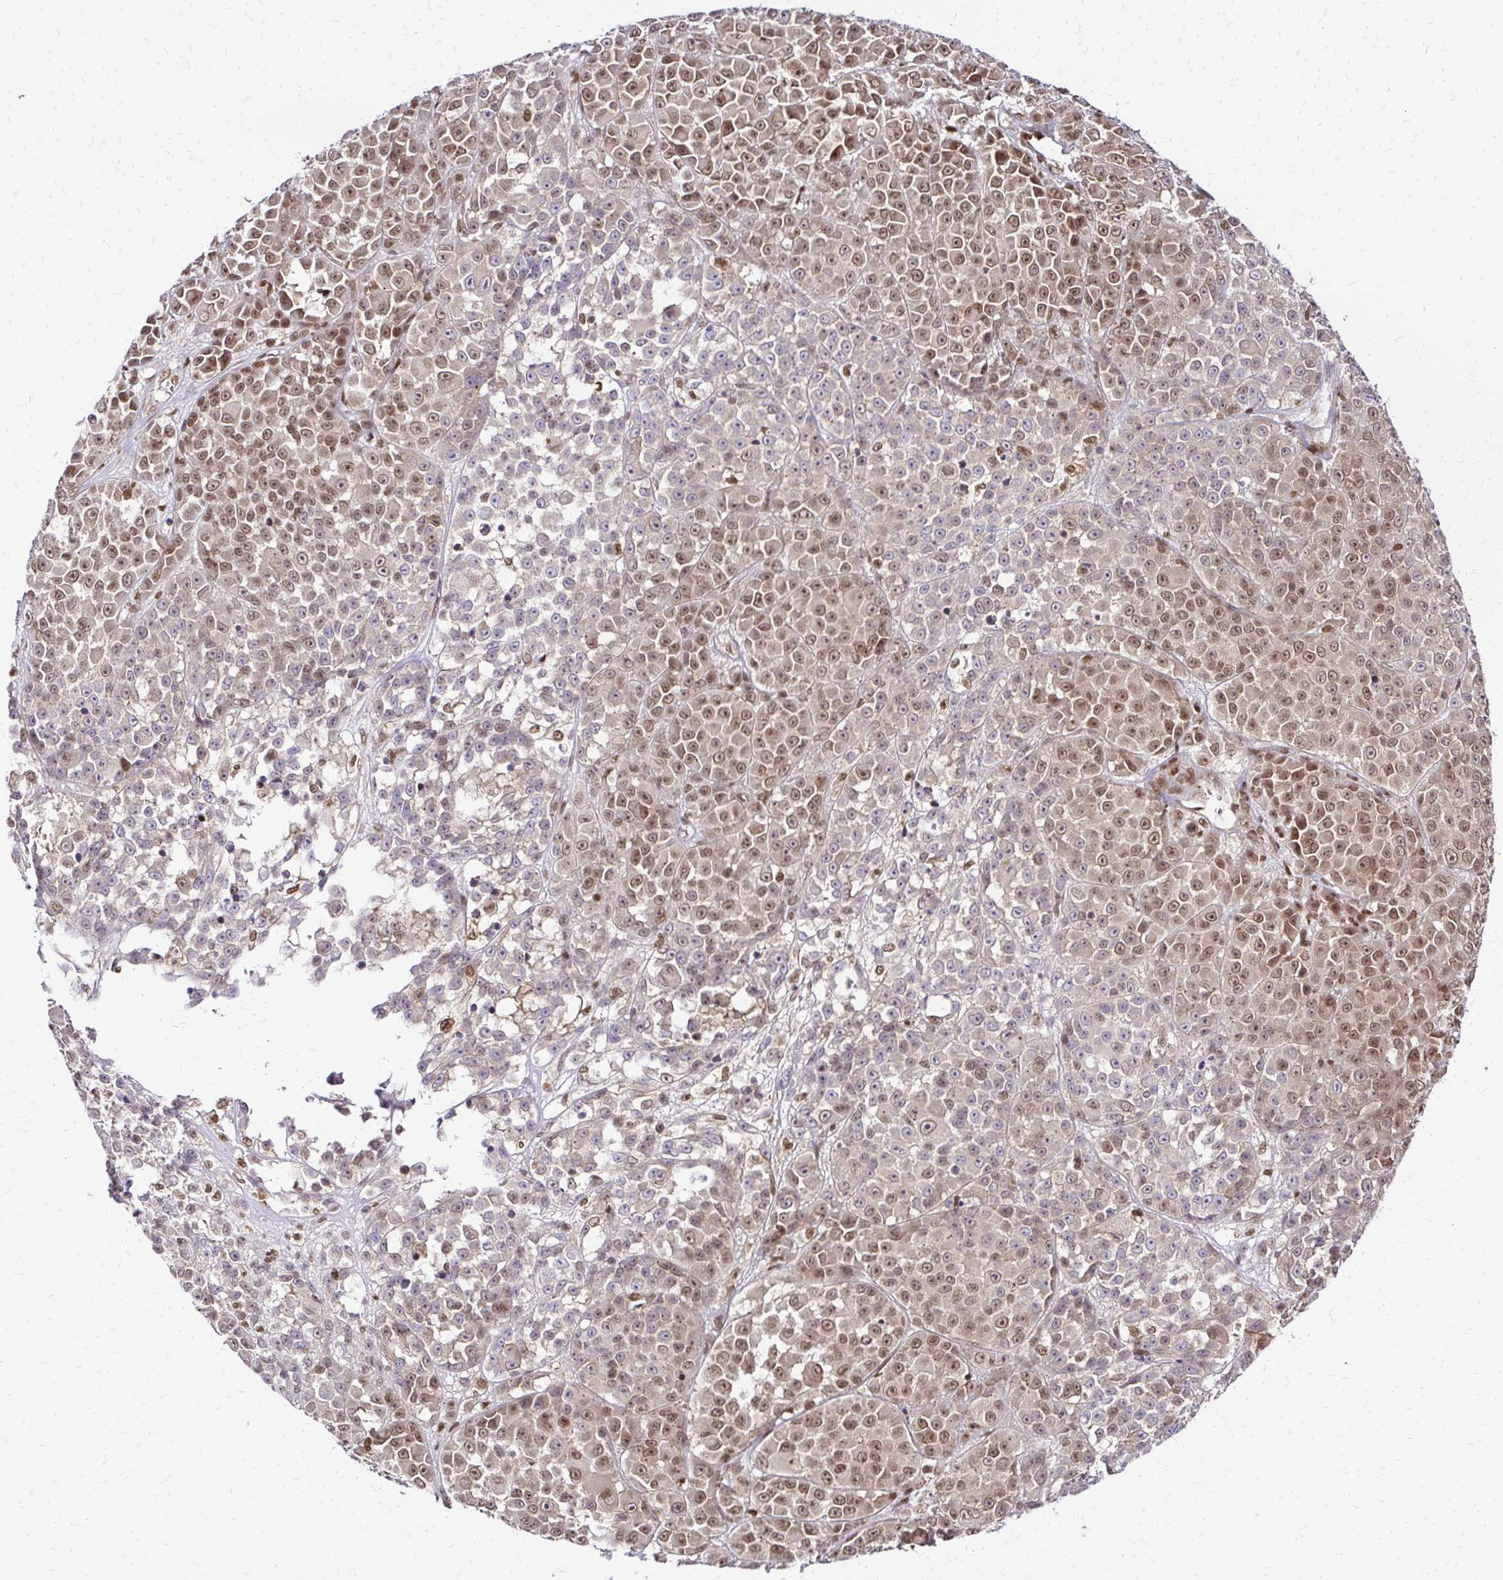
{"staining": {"intensity": "moderate", "quantity": "25%-75%", "location": "nuclear"}, "tissue": "melanoma", "cell_type": "Tumor cells", "image_type": "cancer", "snomed": [{"axis": "morphology", "description": "Malignant melanoma, NOS"}, {"axis": "topography", "description": "Skin"}, {"axis": "topography", "description": "Skin of back"}], "caption": "Immunohistochemical staining of human malignant melanoma demonstrates moderate nuclear protein positivity in about 25%-75% of tumor cells.", "gene": "GLYR1", "patient": {"sex": "male", "age": 91}}